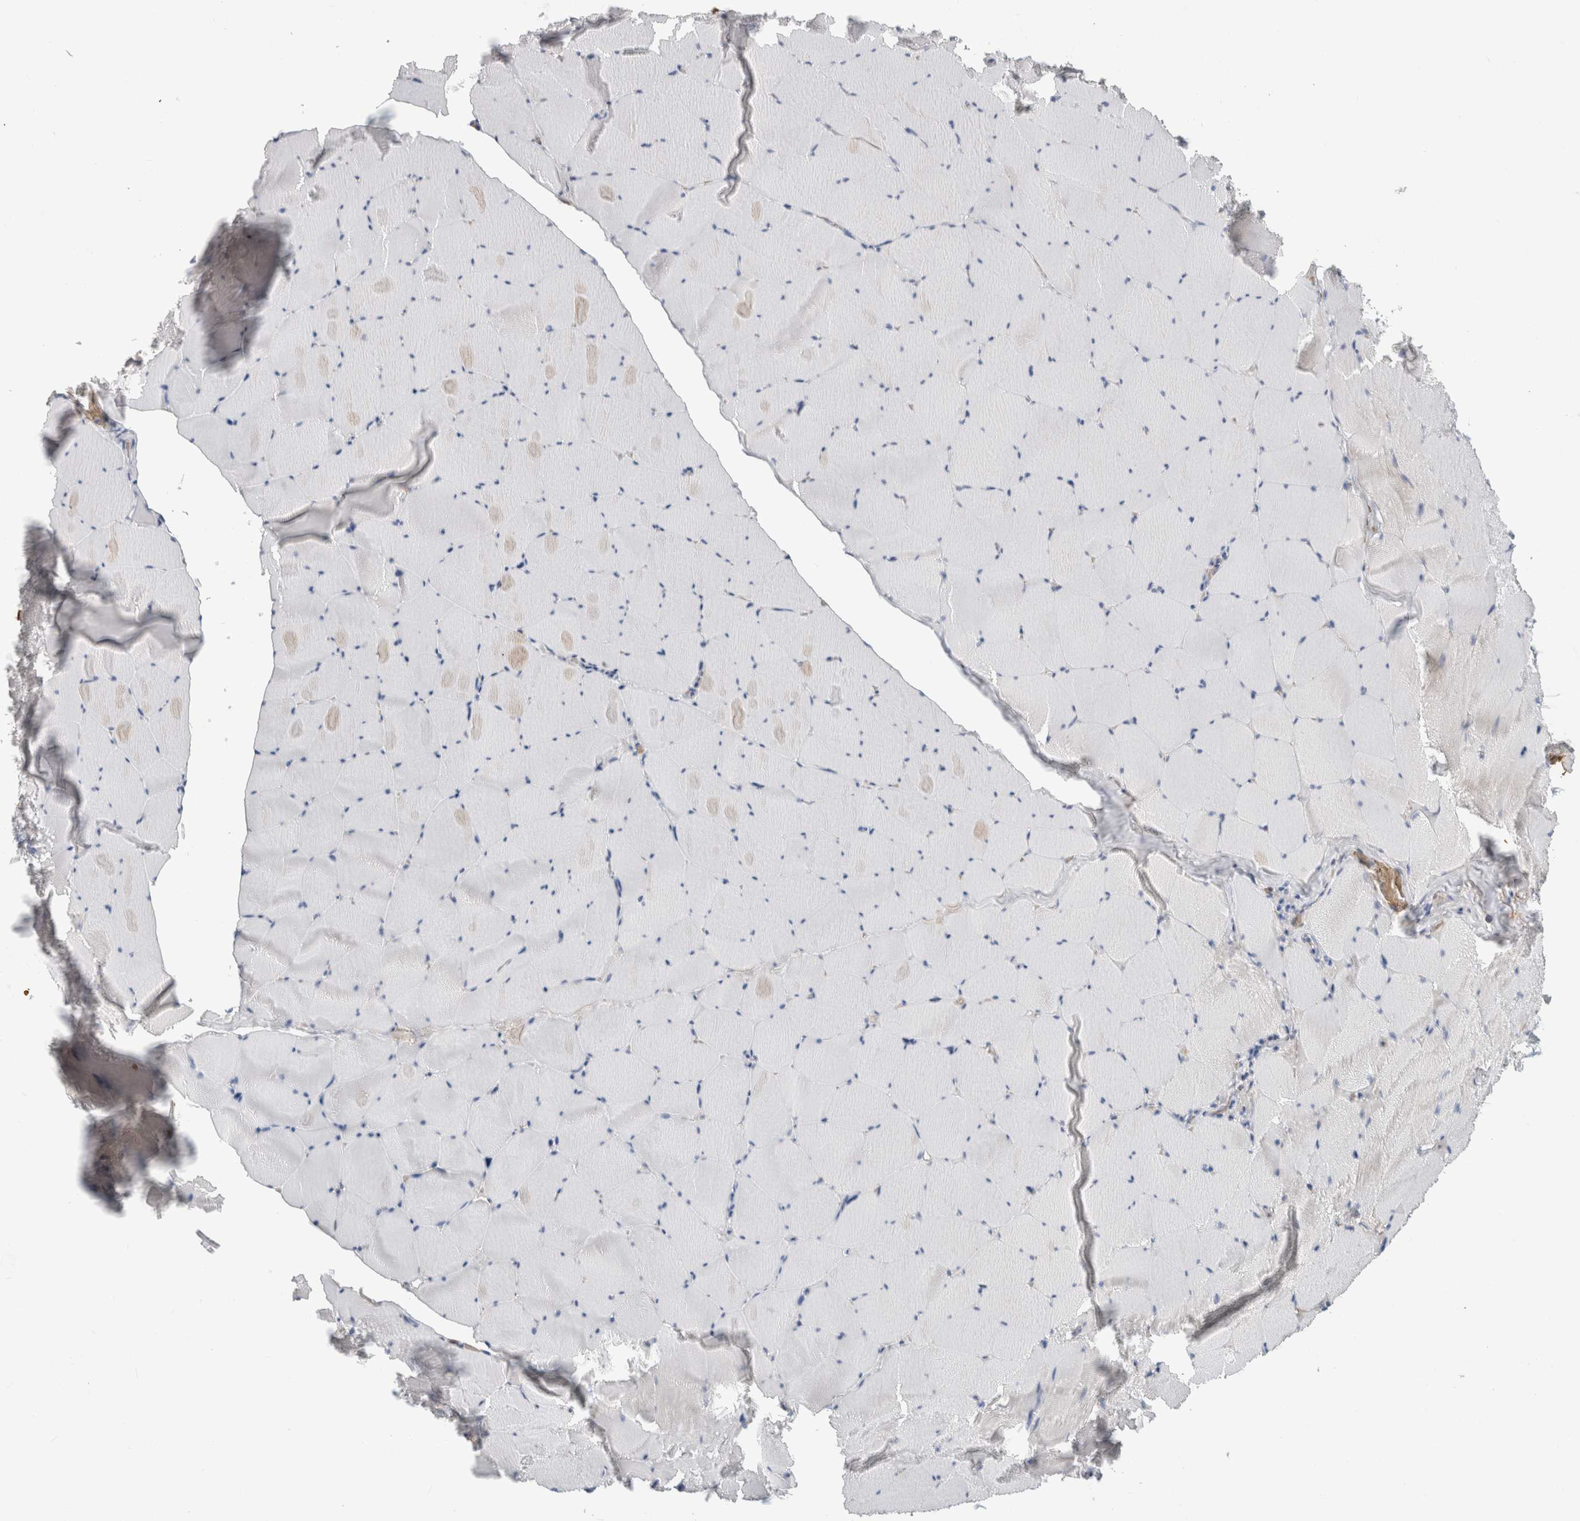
{"staining": {"intensity": "negative", "quantity": "none", "location": "none"}, "tissue": "skeletal muscle", "cell_type": "Myocytes", "image_type": "normal", "snomed": [{"axis": "morphology", "description": "Normal tissue, NOS"}, {"axis": "topography", "description": "Skeletal muscle"}], "caption": "Immunohistochemistry photomicrograph of benign skeletal muscle: skeletal muscle stained with DAB displays no significant protein expression in myocytes. (Brightfield microscopy of DAB immunohistochemistry (IHC) at high magnification).", "gene": "CA1", "patient": {"sex": "male", "age": 62}}